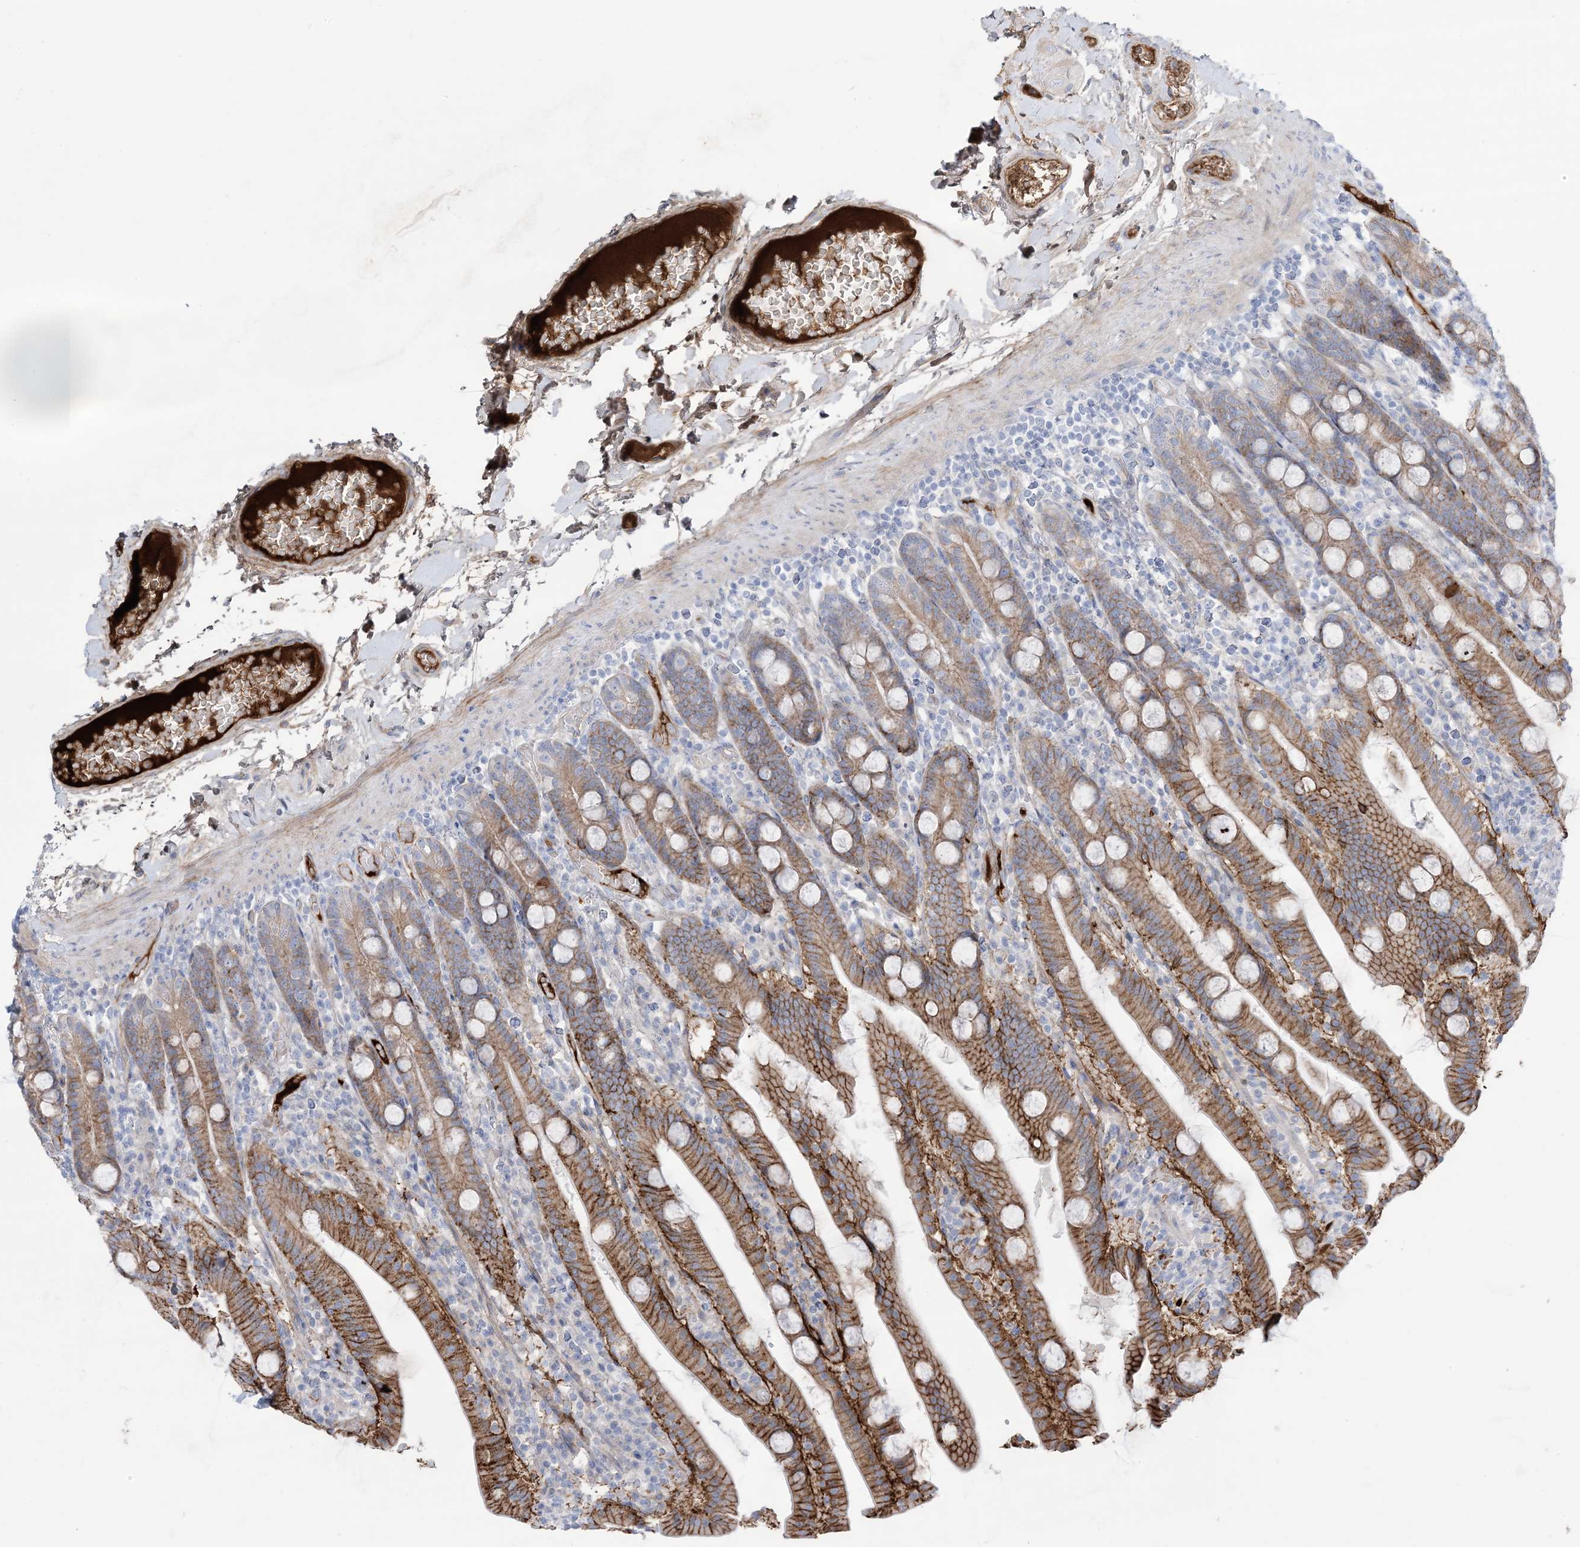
{"staining": {"intensity": "strong", "quantity": ">75%", "location": "cytoplasmic/membranous"}, "tissue": "duodenum", "cell_type": "Glandular cells", "image_type": "normal", "snomed": [{"axis": "morphology", "description": "Normal tissue, NOS"}, {"axis": "topography", "description": "Duodenum"}], "caption": "Protein expression analysis of unremarkable human duodenum reveals strong cytoplasmic/membranous staining in about >75% of glandular cells.", "gene": "ATP11C", "patient": {"sex": "male", "age": 55}}